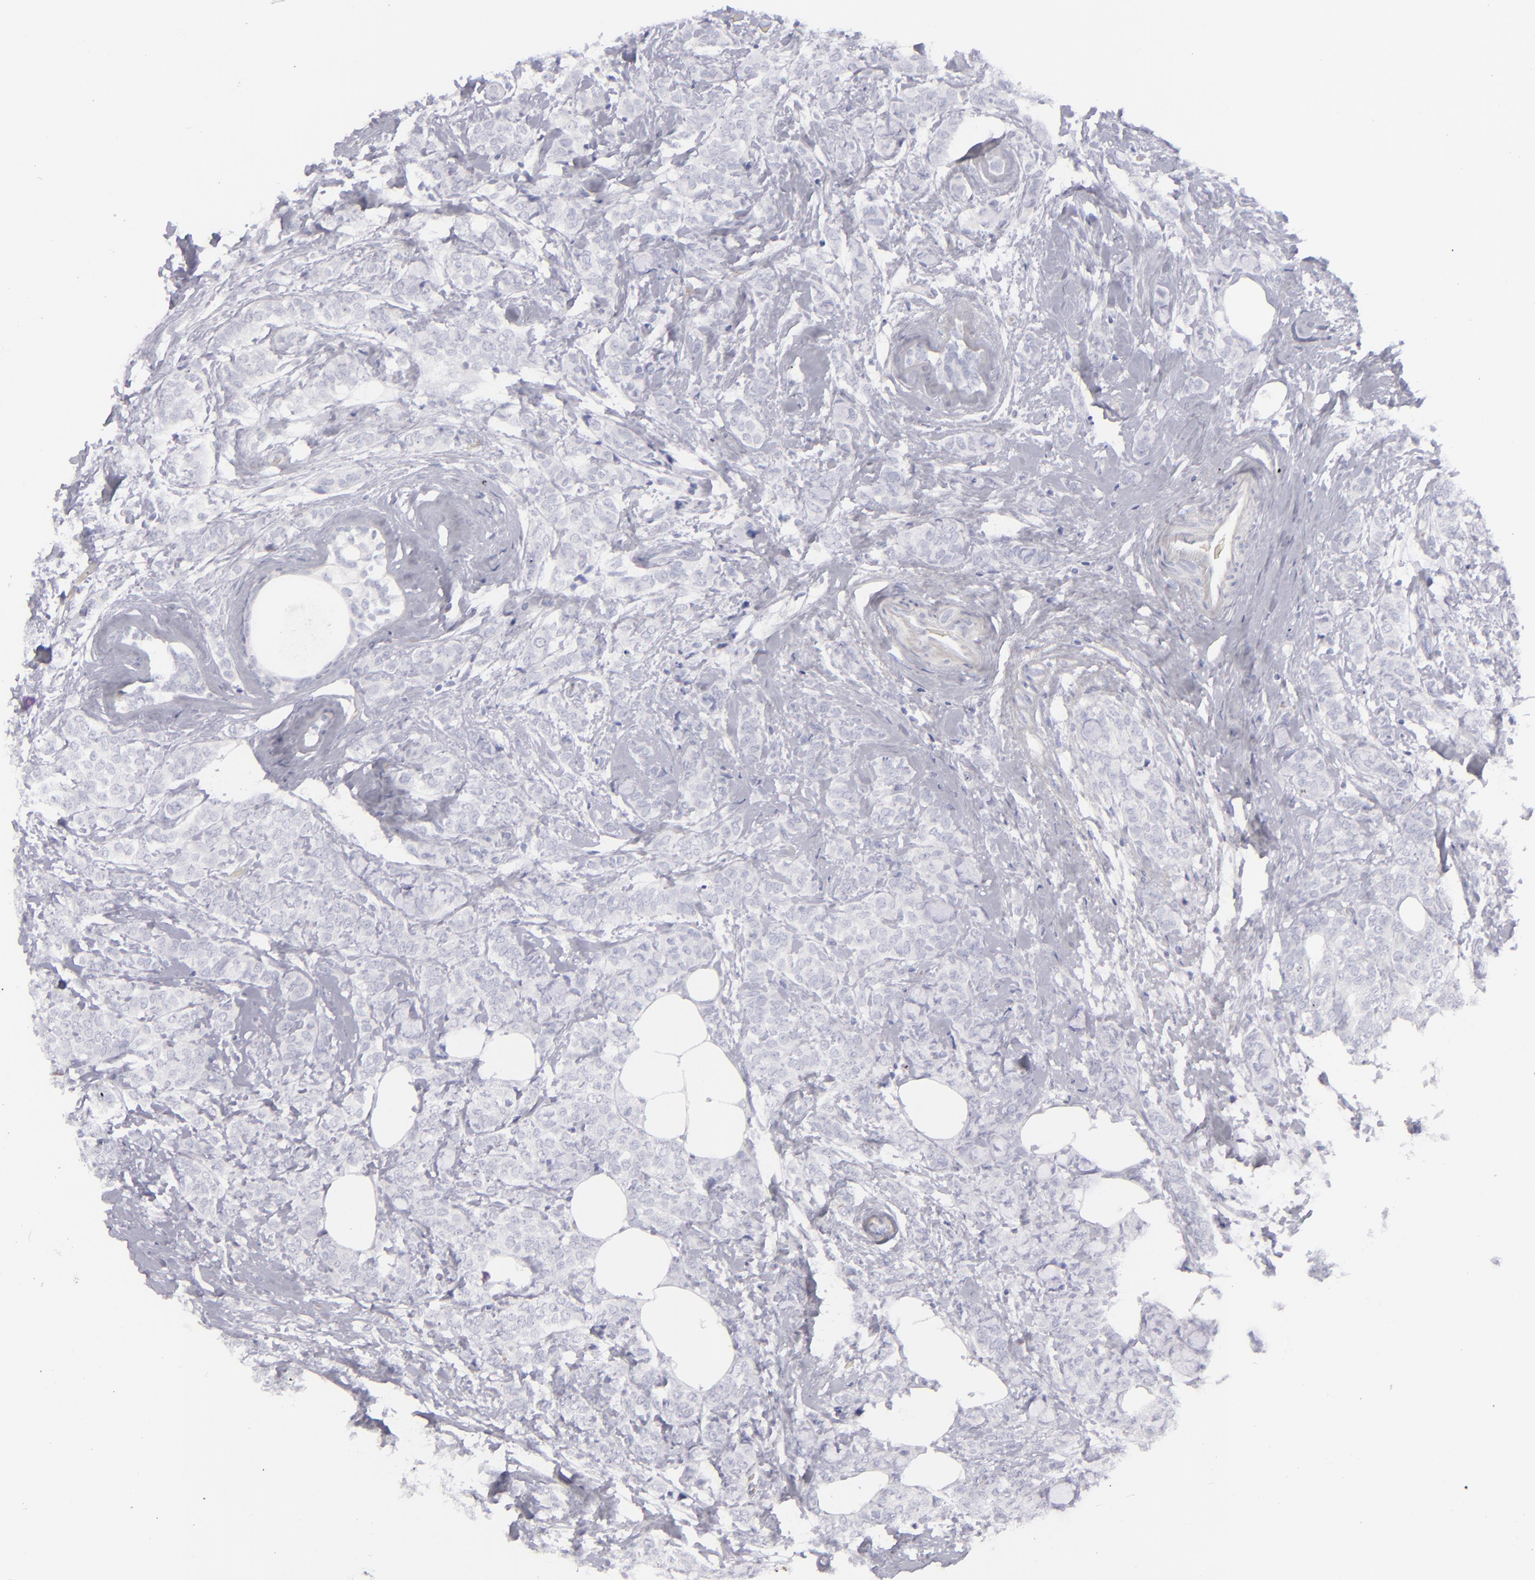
{"staining": {"intensity": "negative", "quantity": "none", "location": "none"}, "tissue": "breast cancer", "cell_type": "Tumor cells", "image_type": "cancer", "snomed": [{"axis": "morphology", "description": "Lobular carcinoma"}, {"axis": "topography", "description": "Breast"}], "caption": "Immunohistochemical staining of breast cancer exhibits no significant positivity in tumor cells.", "gene": "CD22", "patient": {"sex": "female", "age": 60}}